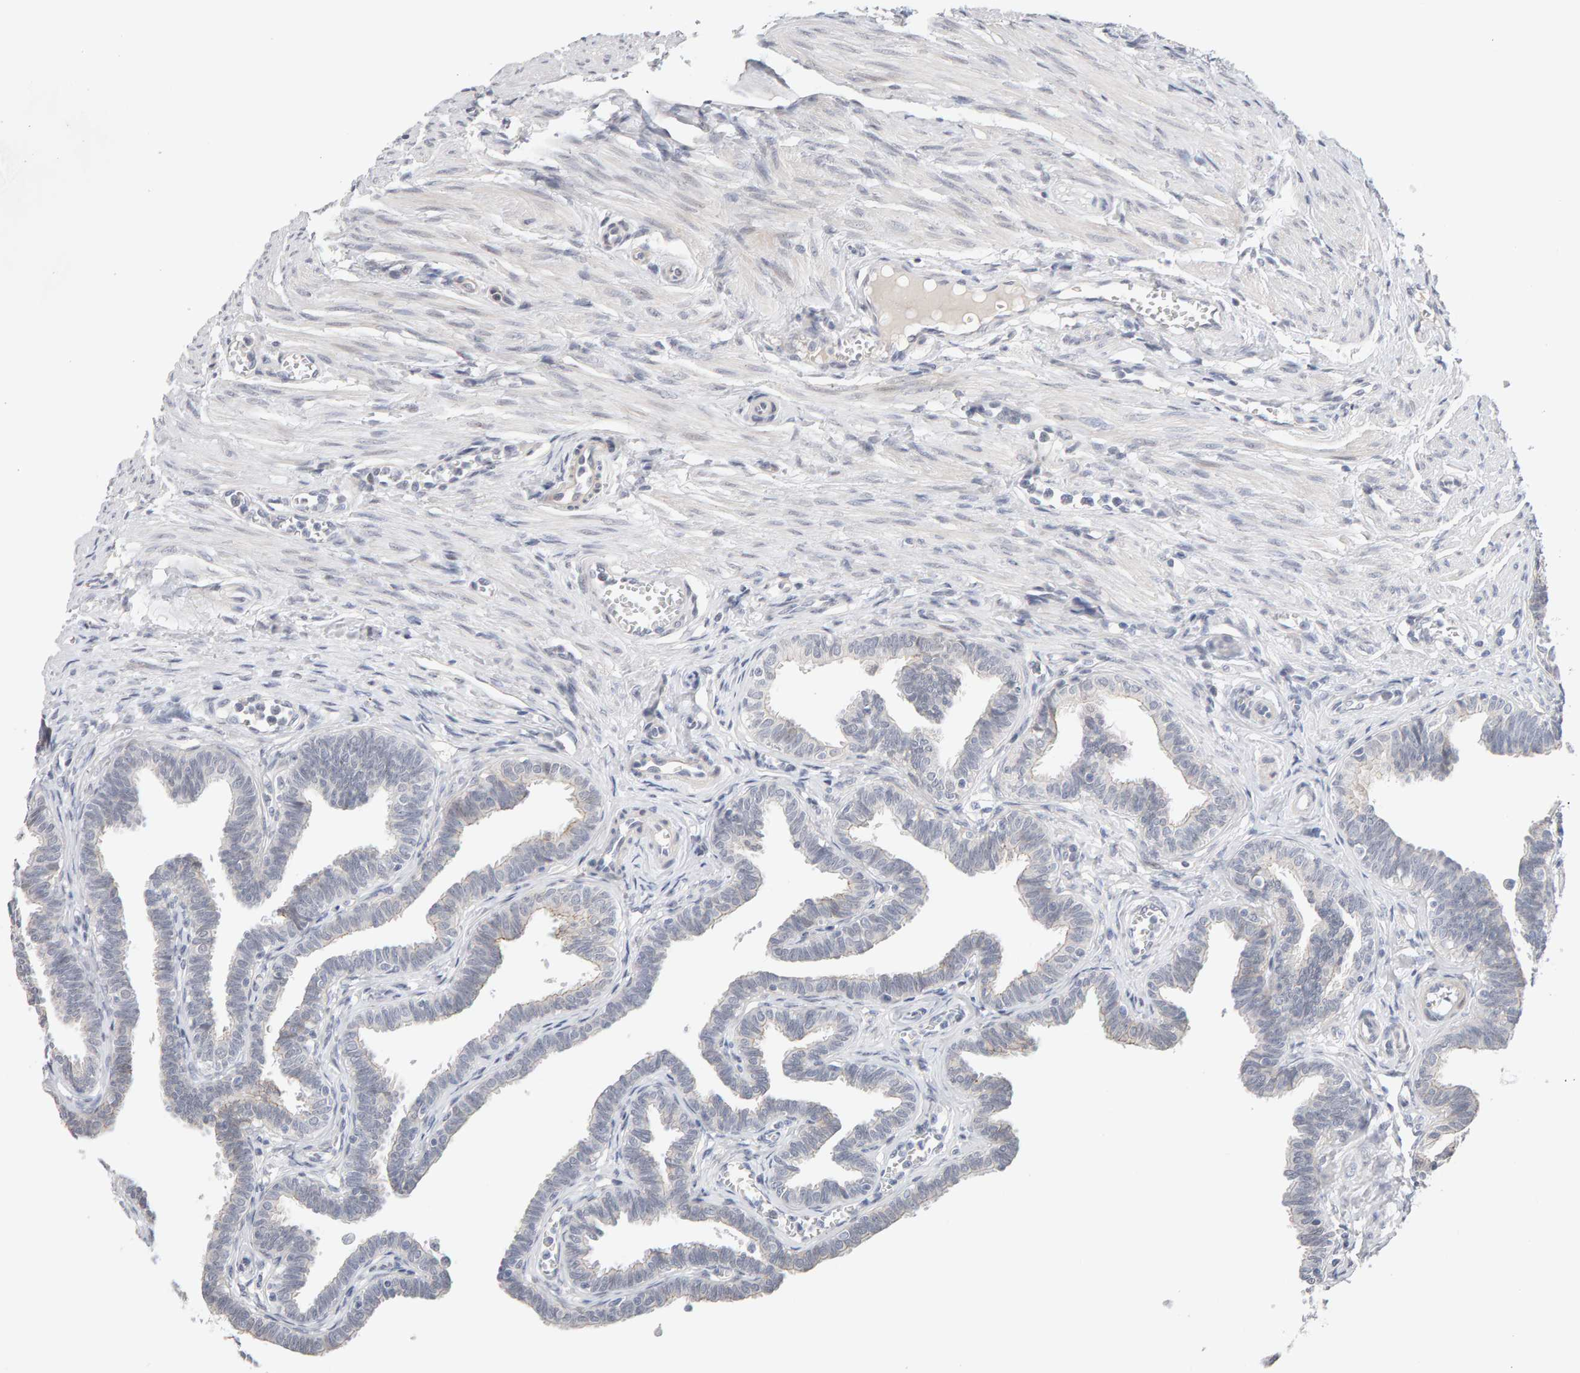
{"staining": {"intensity": "negative", "quantity": "none", "location": "none"}, "tissue": "fallopian tube", "cell_type": "Glandular cells", "image_type": "normal", "snomed": [{"axis": "morphology", "description": "Normal tissue, NOS"}, {"axis": "topography", "description": "Fallopian tube"}, {"axis": "topography", "description": "Ovary"}], "caption": "Immunohistochemistry (IHC) photomicrograph of benign human fallopian tube stained for a protein (brown), which displays no positivity in glandular cells.", "gene": "HNF4A", "patient": {"sex": "female", "age": 23}}